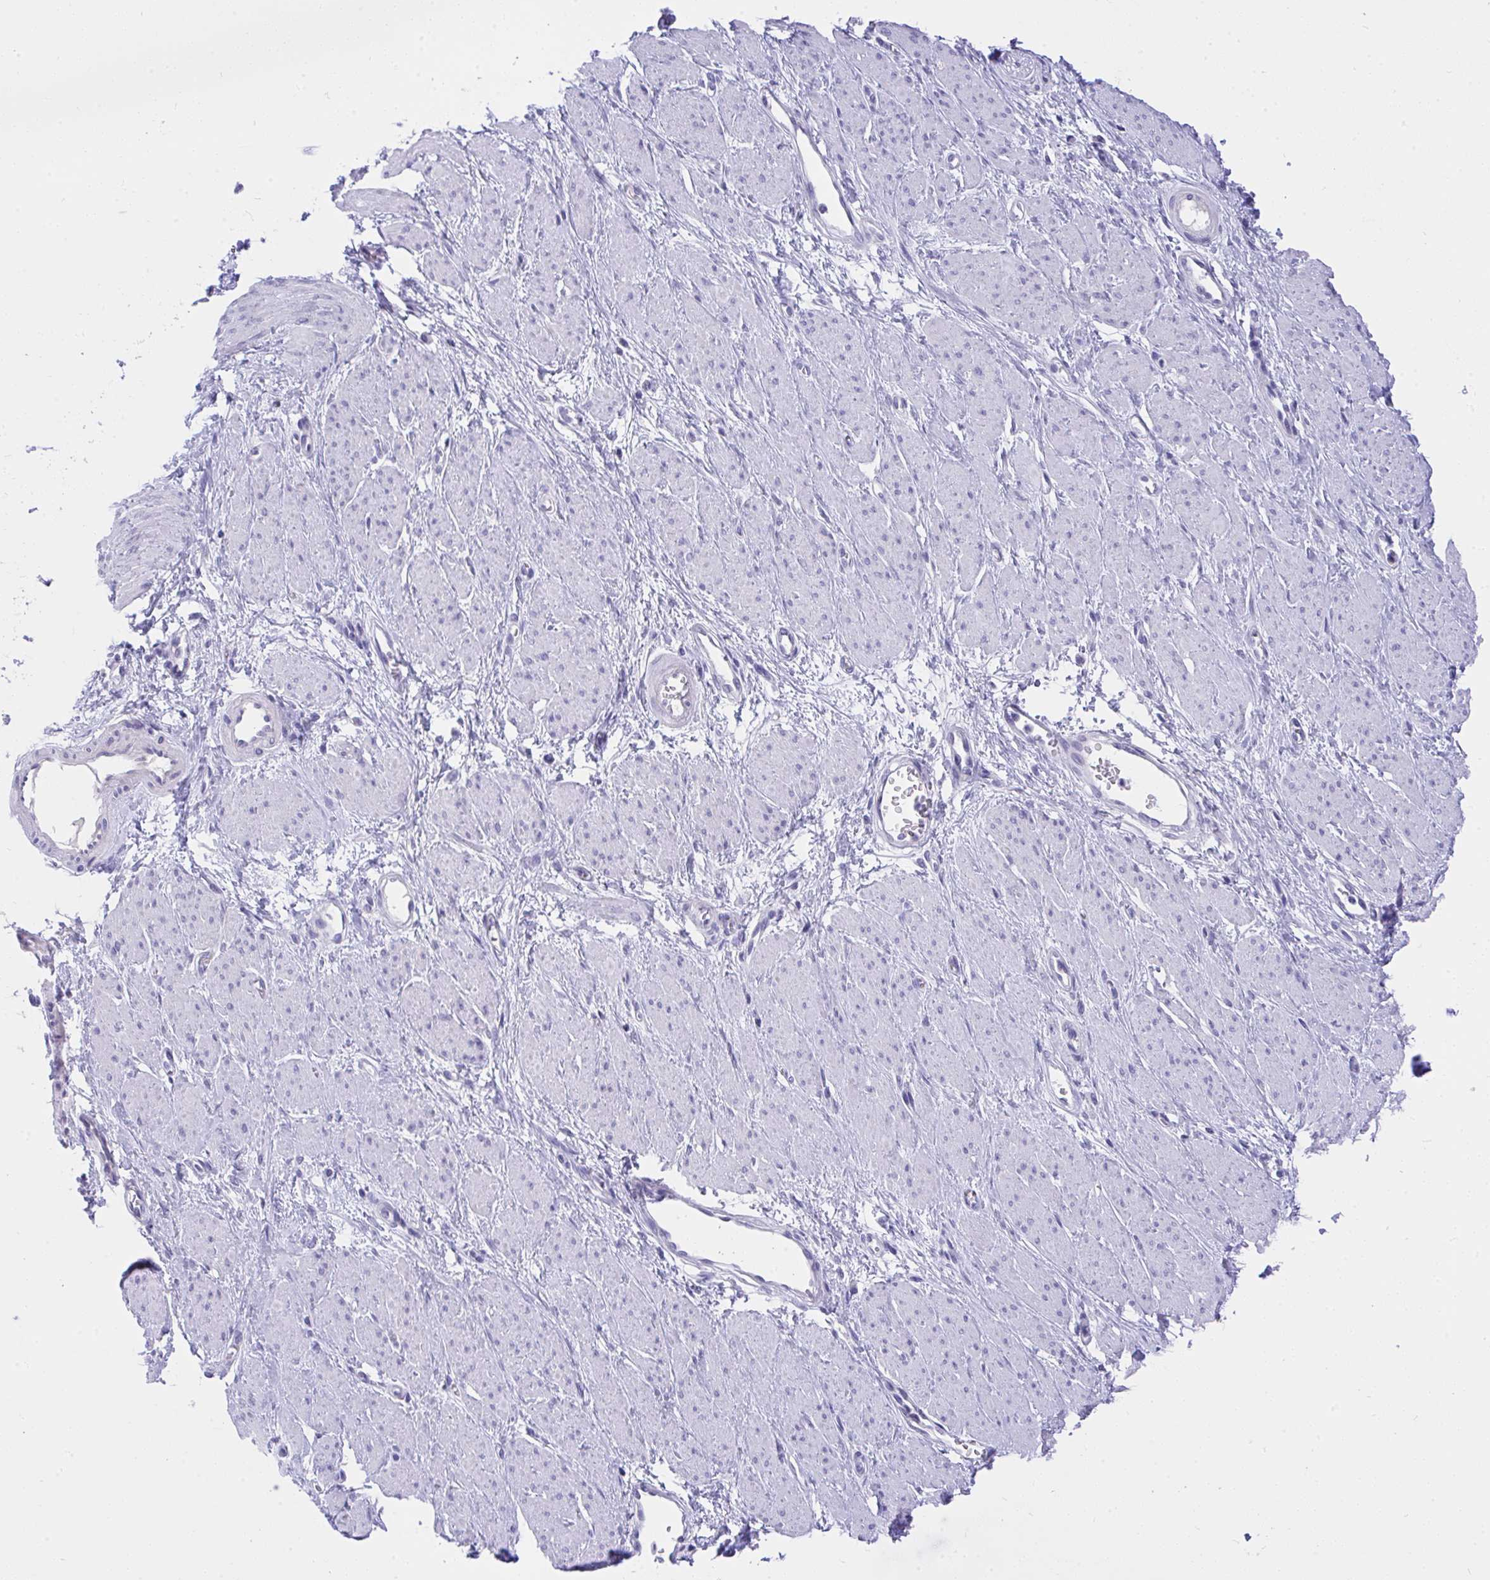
{"staining": {"intensity": "negative", "quantity": "none", "location": "none"}, "tissue": "smooth muscle", "cell_type": "Smooth muscle cells", "image_type": "normal", "snomed": [{"axis": "morphology", "description": "Normal tissue, NOS"}, {"axis": "topography", "description": "Smooth muscle"}, {"axis": "topography", "description": "Uterus"}], "caption": "DAB (3,3'-diaminobenzidine) immunohistochemical staining of unremarkable smooth muscle displays no significant positivity in smooth muscle cells.", "gene": "MS4A12", "patient": {"sex": "female", "age": 39}}